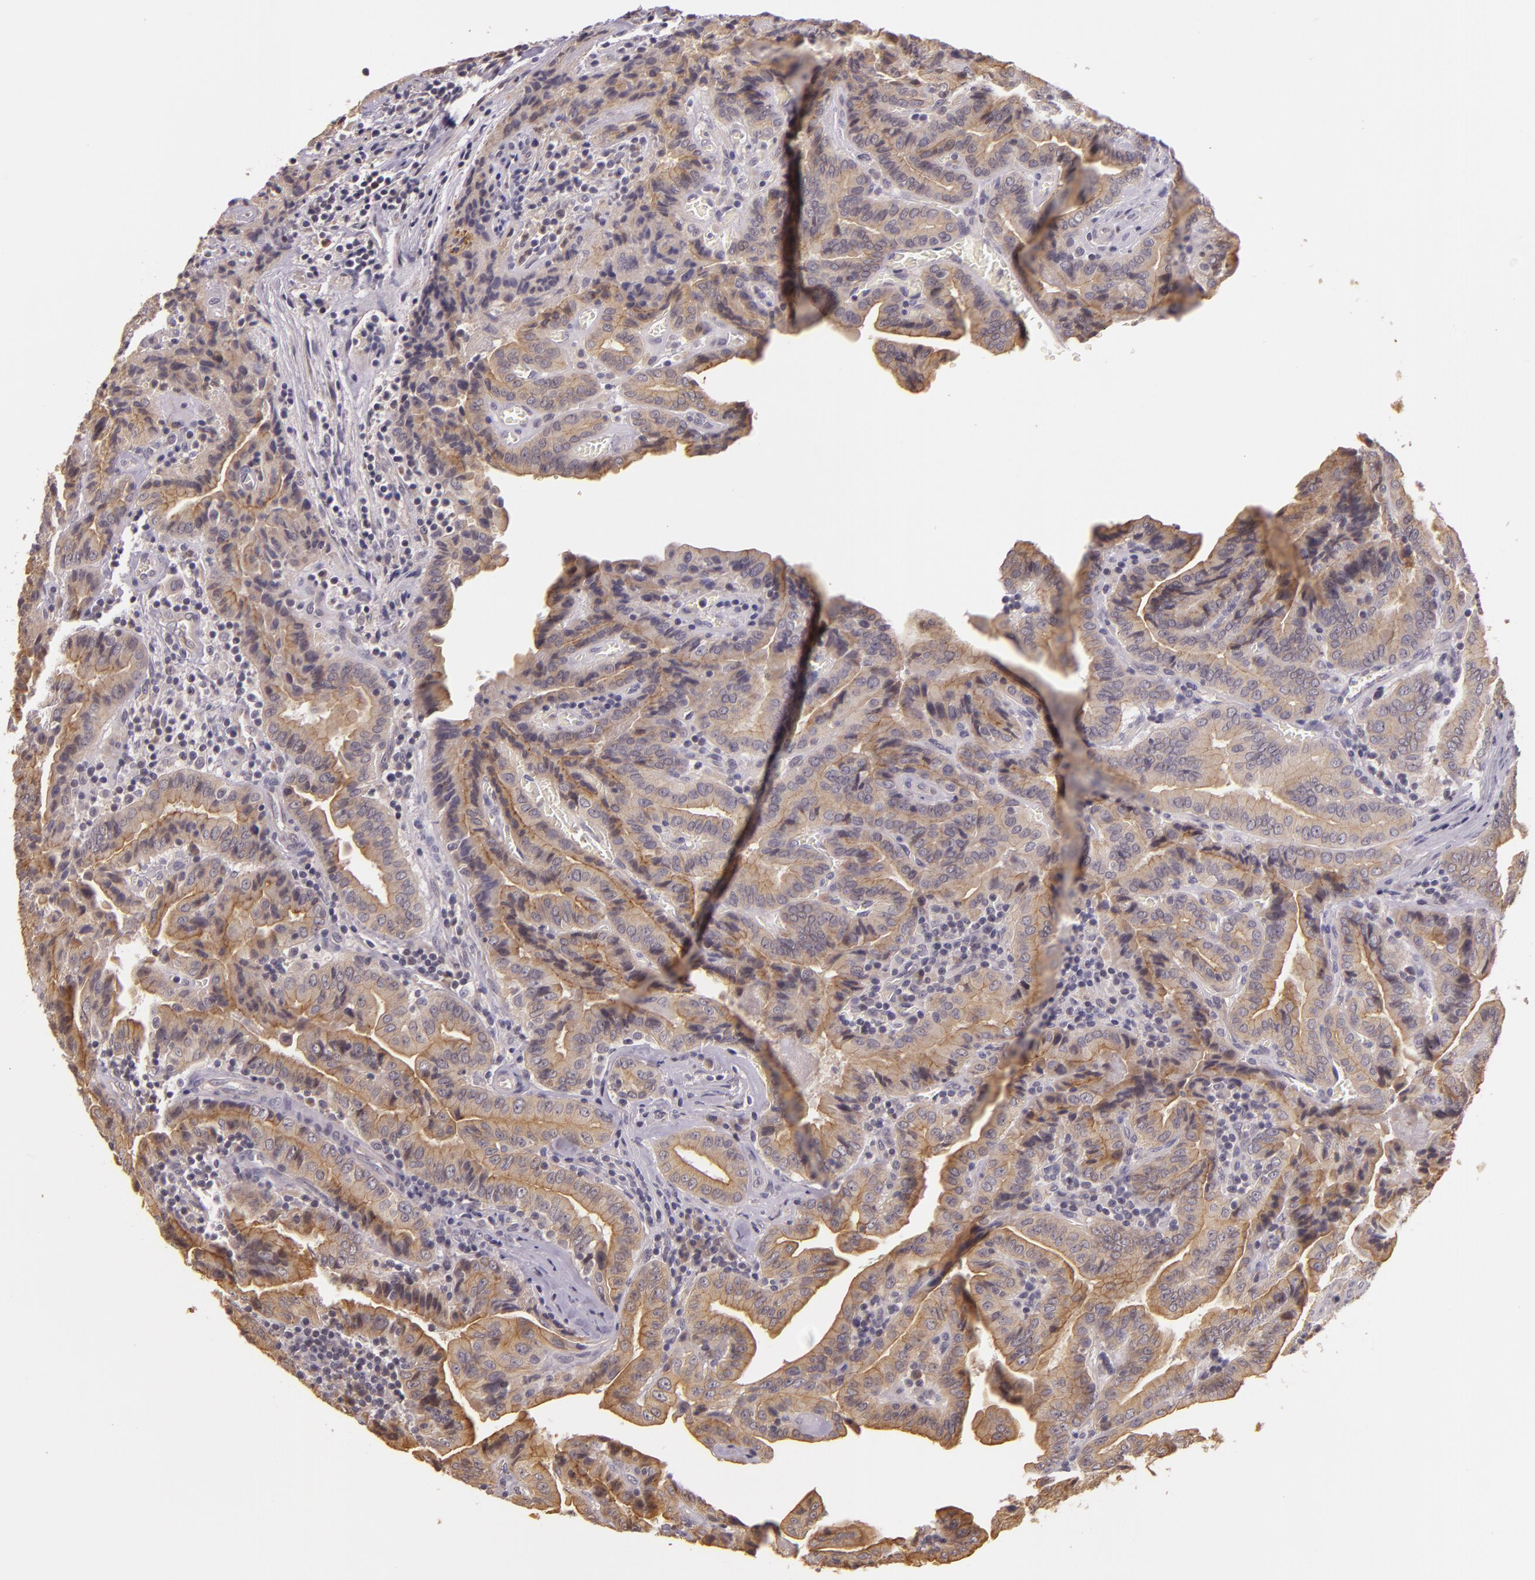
{"staining": {"intensity": "moderate", "quantity": ">75%", "location": "cytoplasmic/membranous"}, "tissue": "thyroid cancer", "cell_type": "Tumor cells", "image_type": "cancer", "snomed": [{"axis": "morphology", "description": "Papillary adenocarcinoma, NOS"}, {"axis": "topography", "description": "Thyroid gland"}], "caption": "Moderate cytoplasmic/membranous protein staining is identified in approximately >75% of tumor cells in thyroid papillary adenocarcinoma.", "gene": "ARMH4", "patient": {"sex": "female", "age": 71}}